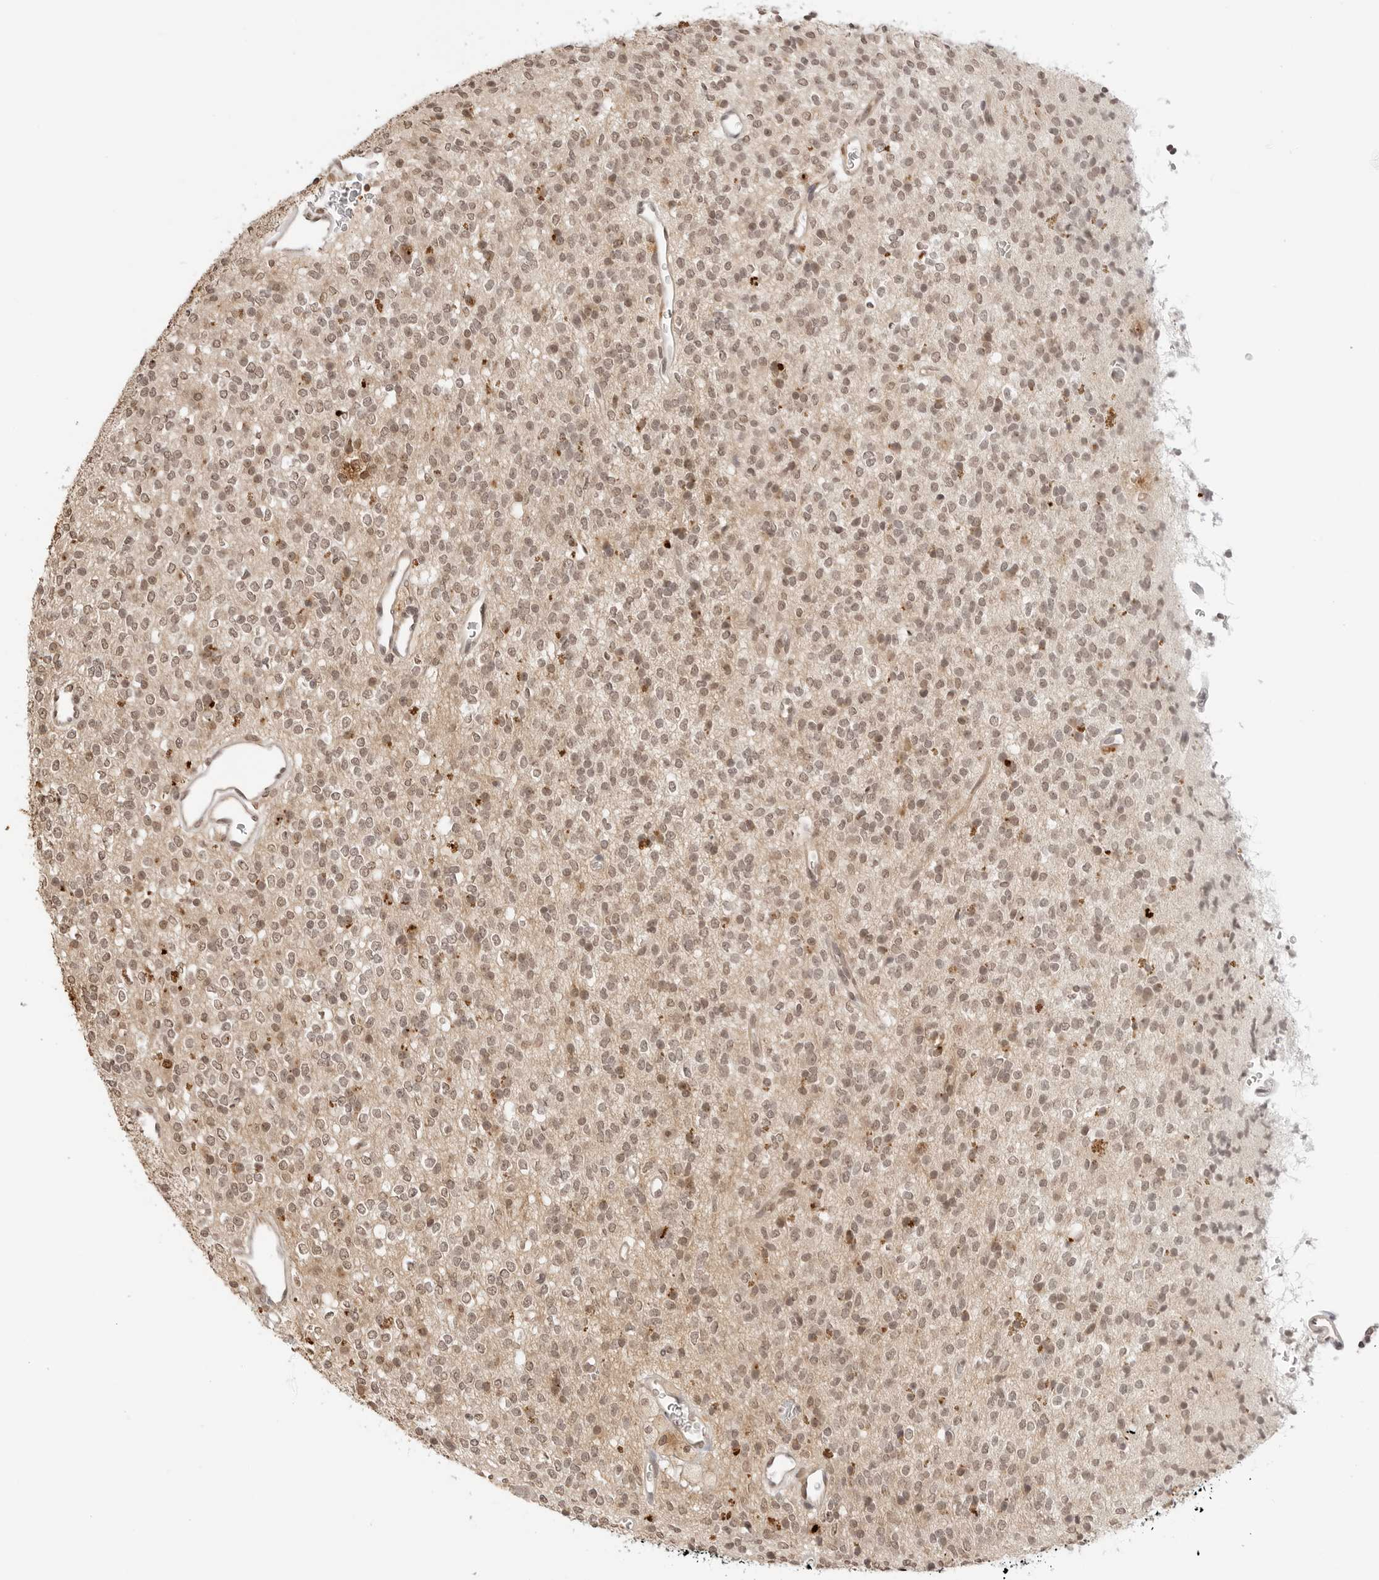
{"staining": {"intensity": "weak", "quantity": ">75%", "location": "nuclear"}, "tissue": "glioma", "cell_type": "Tumor cells", "image_type": "cancer", "snomed": [{"axis": "morphology", "description": "Glioma, malignant, High grade"}, {"axis": "topography", "description": "Brain"}], "caption": "Weak nuclear expression is identified in approximately >75% of tumor cells in high-grade glioma (malignant). (DAB IHC with brightfield microscopy, high magnification).", "gene": "GPR34", "patient": {"sex": "male", "age": 34}}